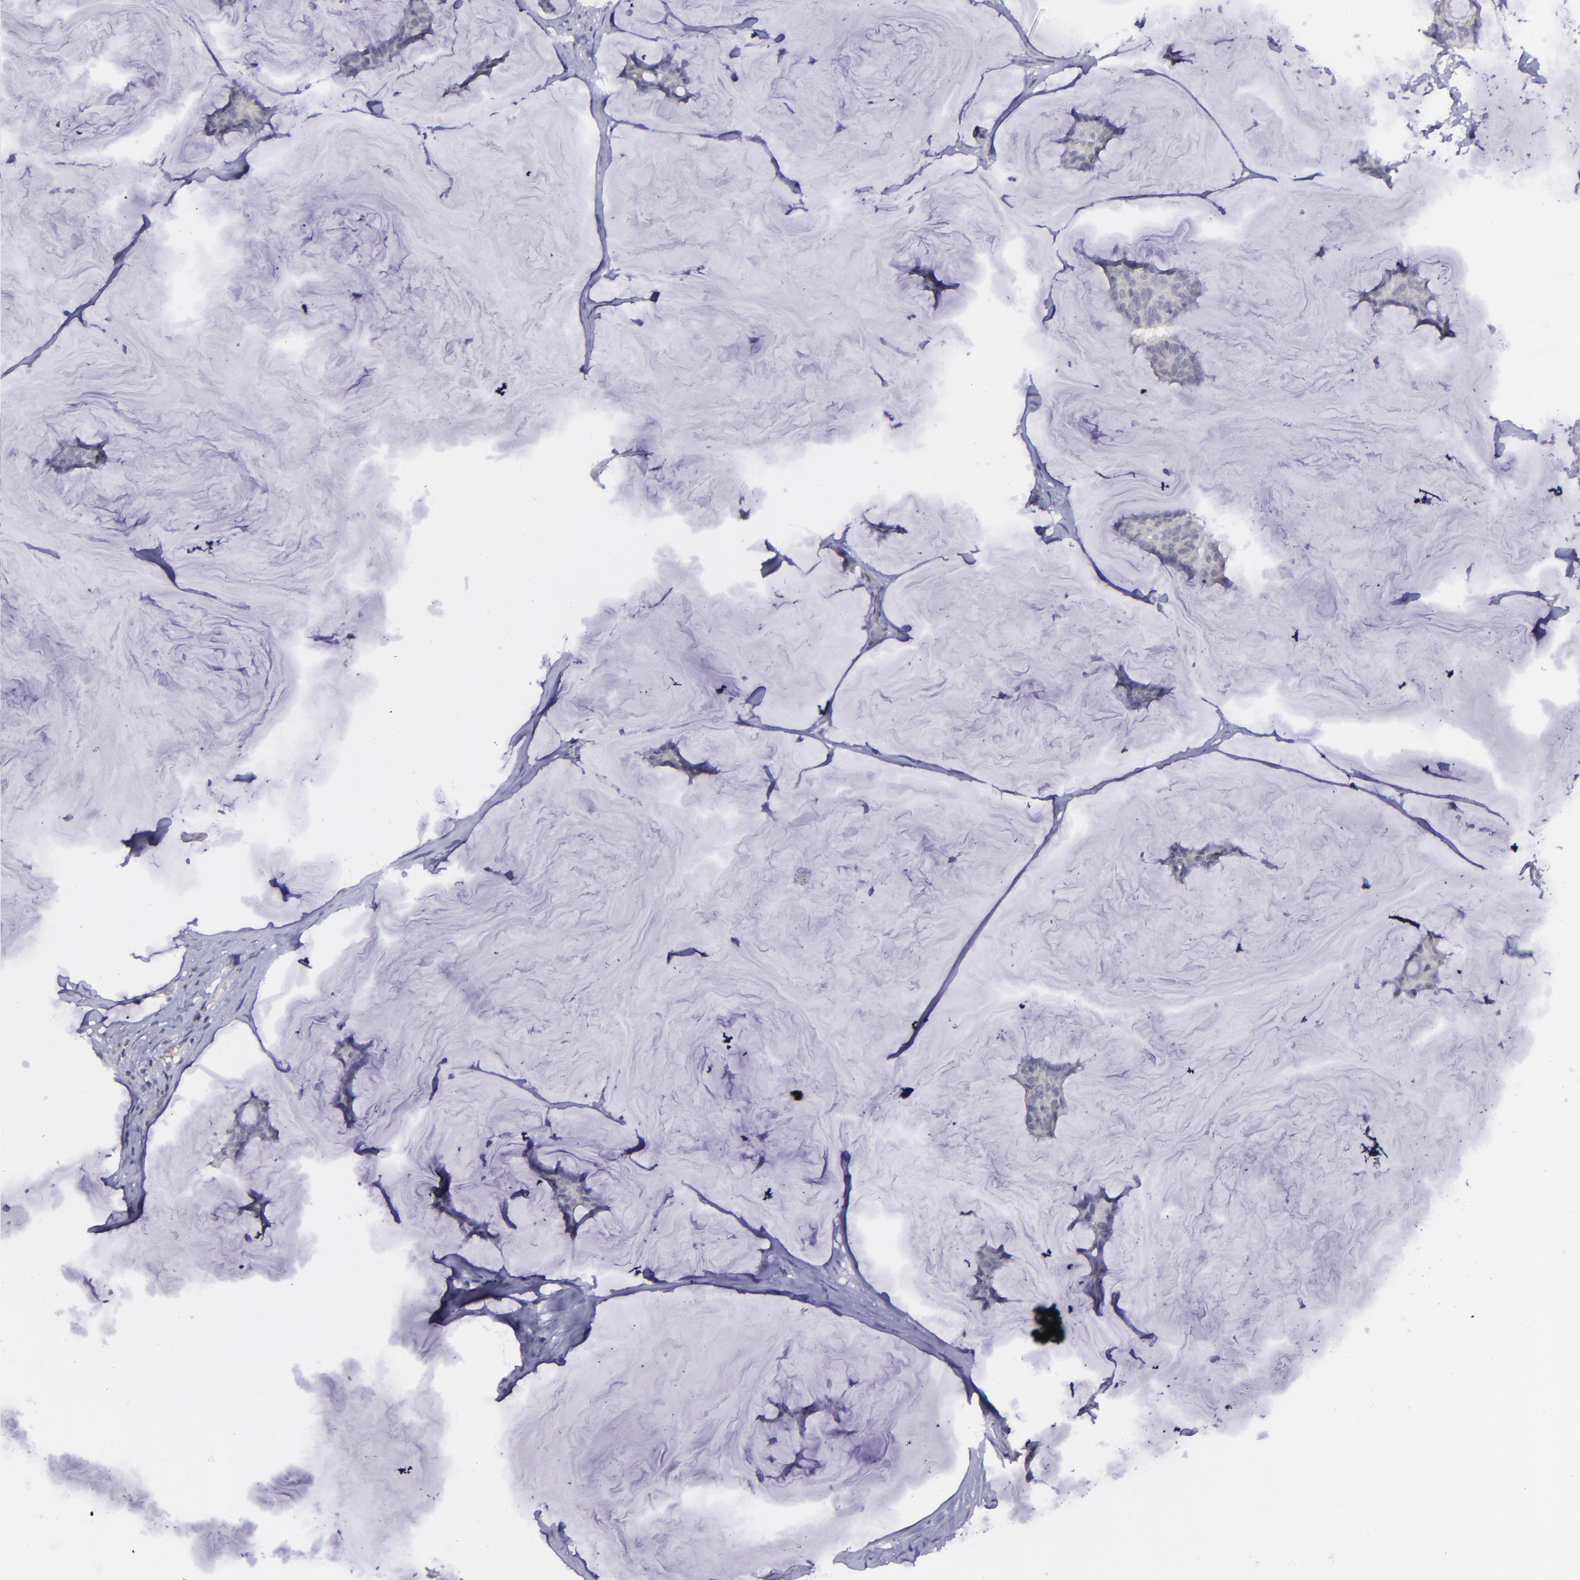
{"staining": {"intensity": "negative", "quantity": "none", "location": "none"}, "tissue": "breast cancer", "cell_type": "Tumor cells", "image_type": "cancer", "snomed": [{"axis": "morphology", "description": "Duct carcinoma"}, {"axis": "topography", "description": "Breast"}], "caption": "A high-resolution micrograph shows IHC staining of intraductal carcinoma (breast), which exhibits no significant positivity in tumor cells.", "gene": "MASP1", "patient": {"sex": "female", "age": 93}}